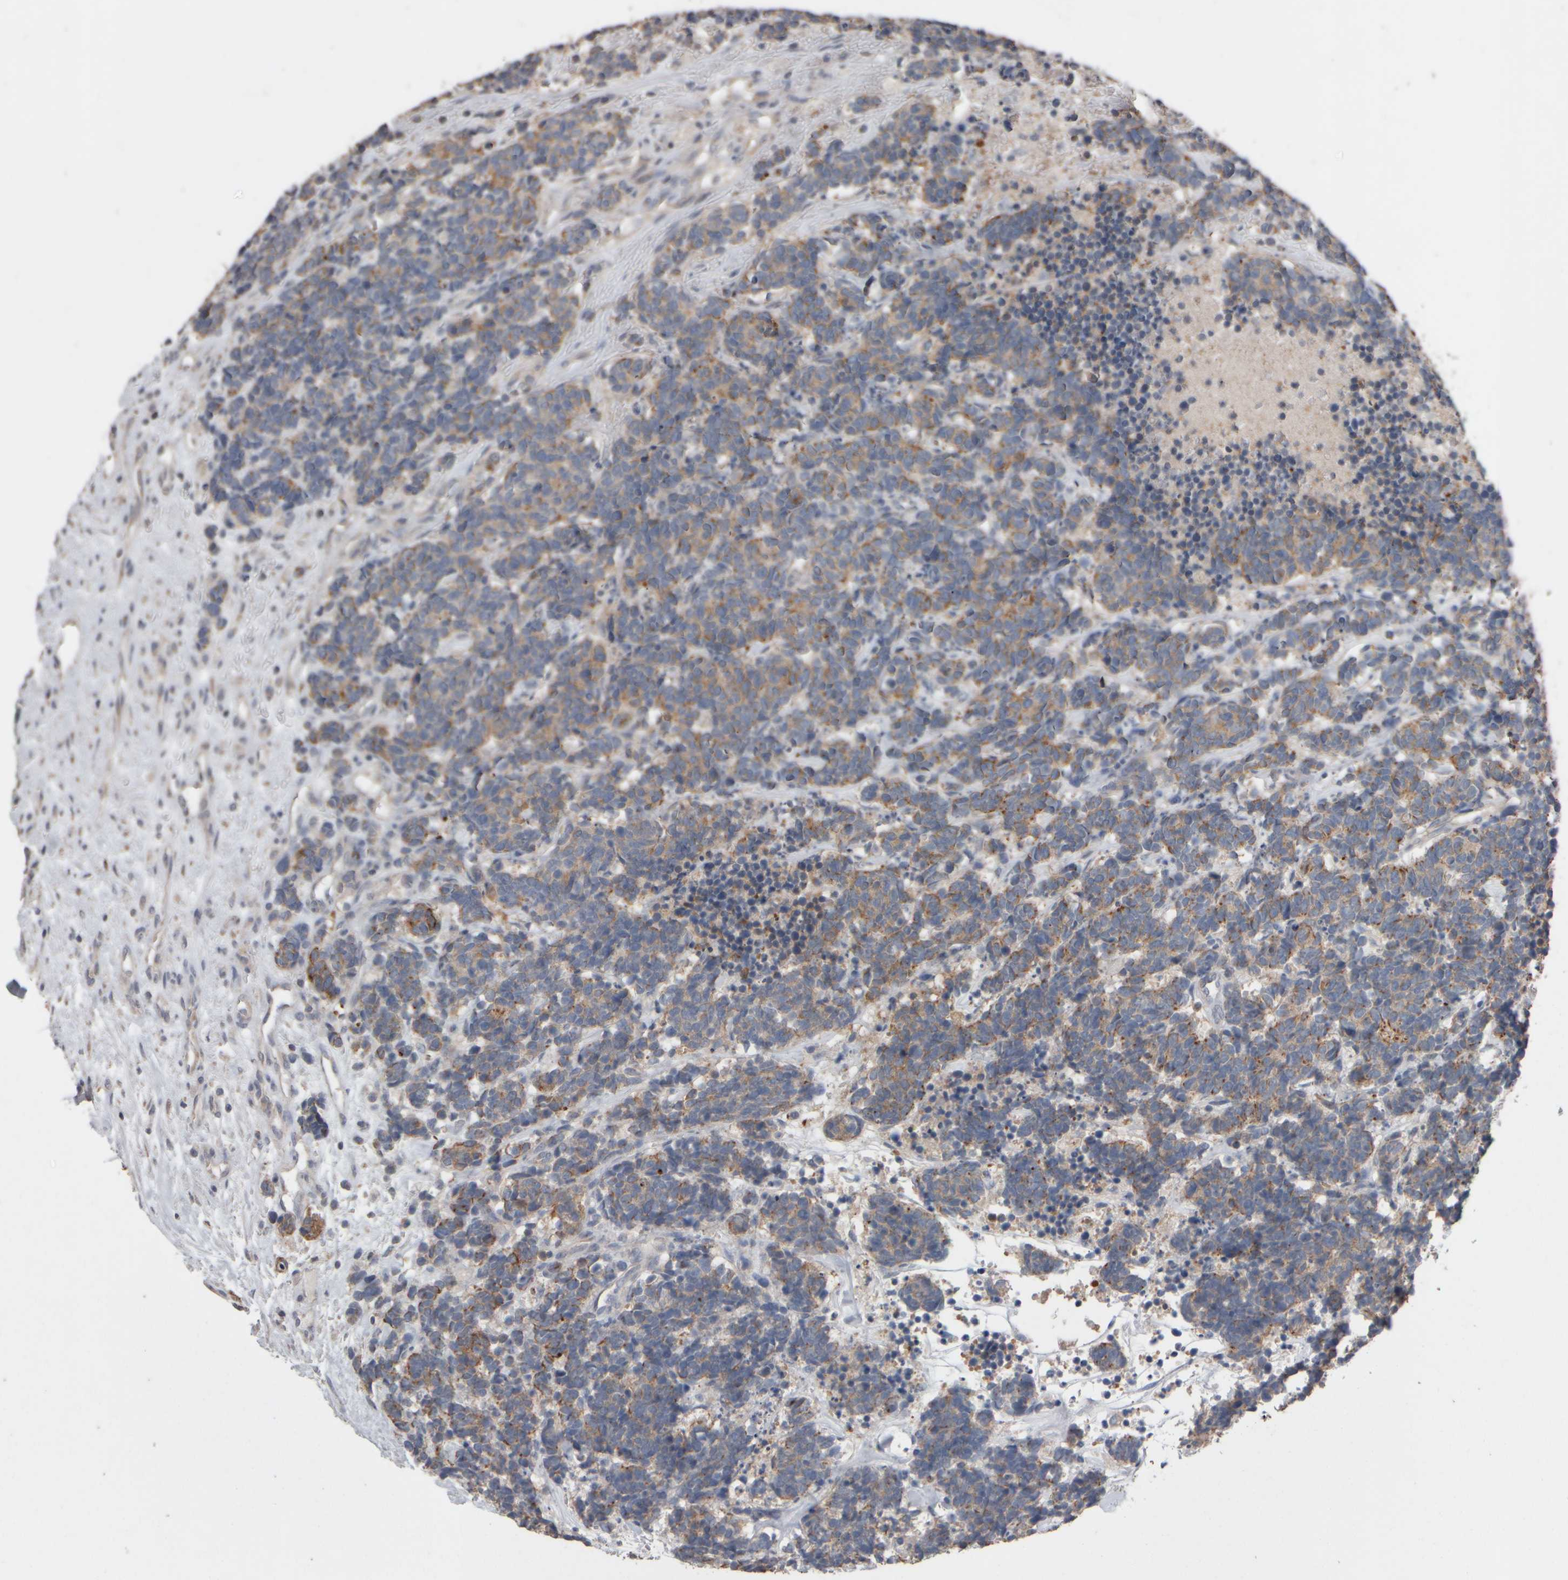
{"staining": {"intensity": "moderate", "quantity": ">75%", "location": "cytoplasmic/membranous"}, "tissue": "carcinoid", "cell_type": "Tumor cells", "image_type": "cancer", "snomed": [{"axis": "morphology", "description": "Carcinoma, NOS"}, {"axis": "morphology", "description": "Carcinoid, malignant, NOS"}, {"axis": "topography", "description": "Urinary bladder"}], "caption": "Carcinoma stained with a brown dye shows moderate cytoplasmic/membranous positive positivity in about >75% of tumor cells.", "gene": "EPHX2", "patient": {"sex": "male", "age": 57}}